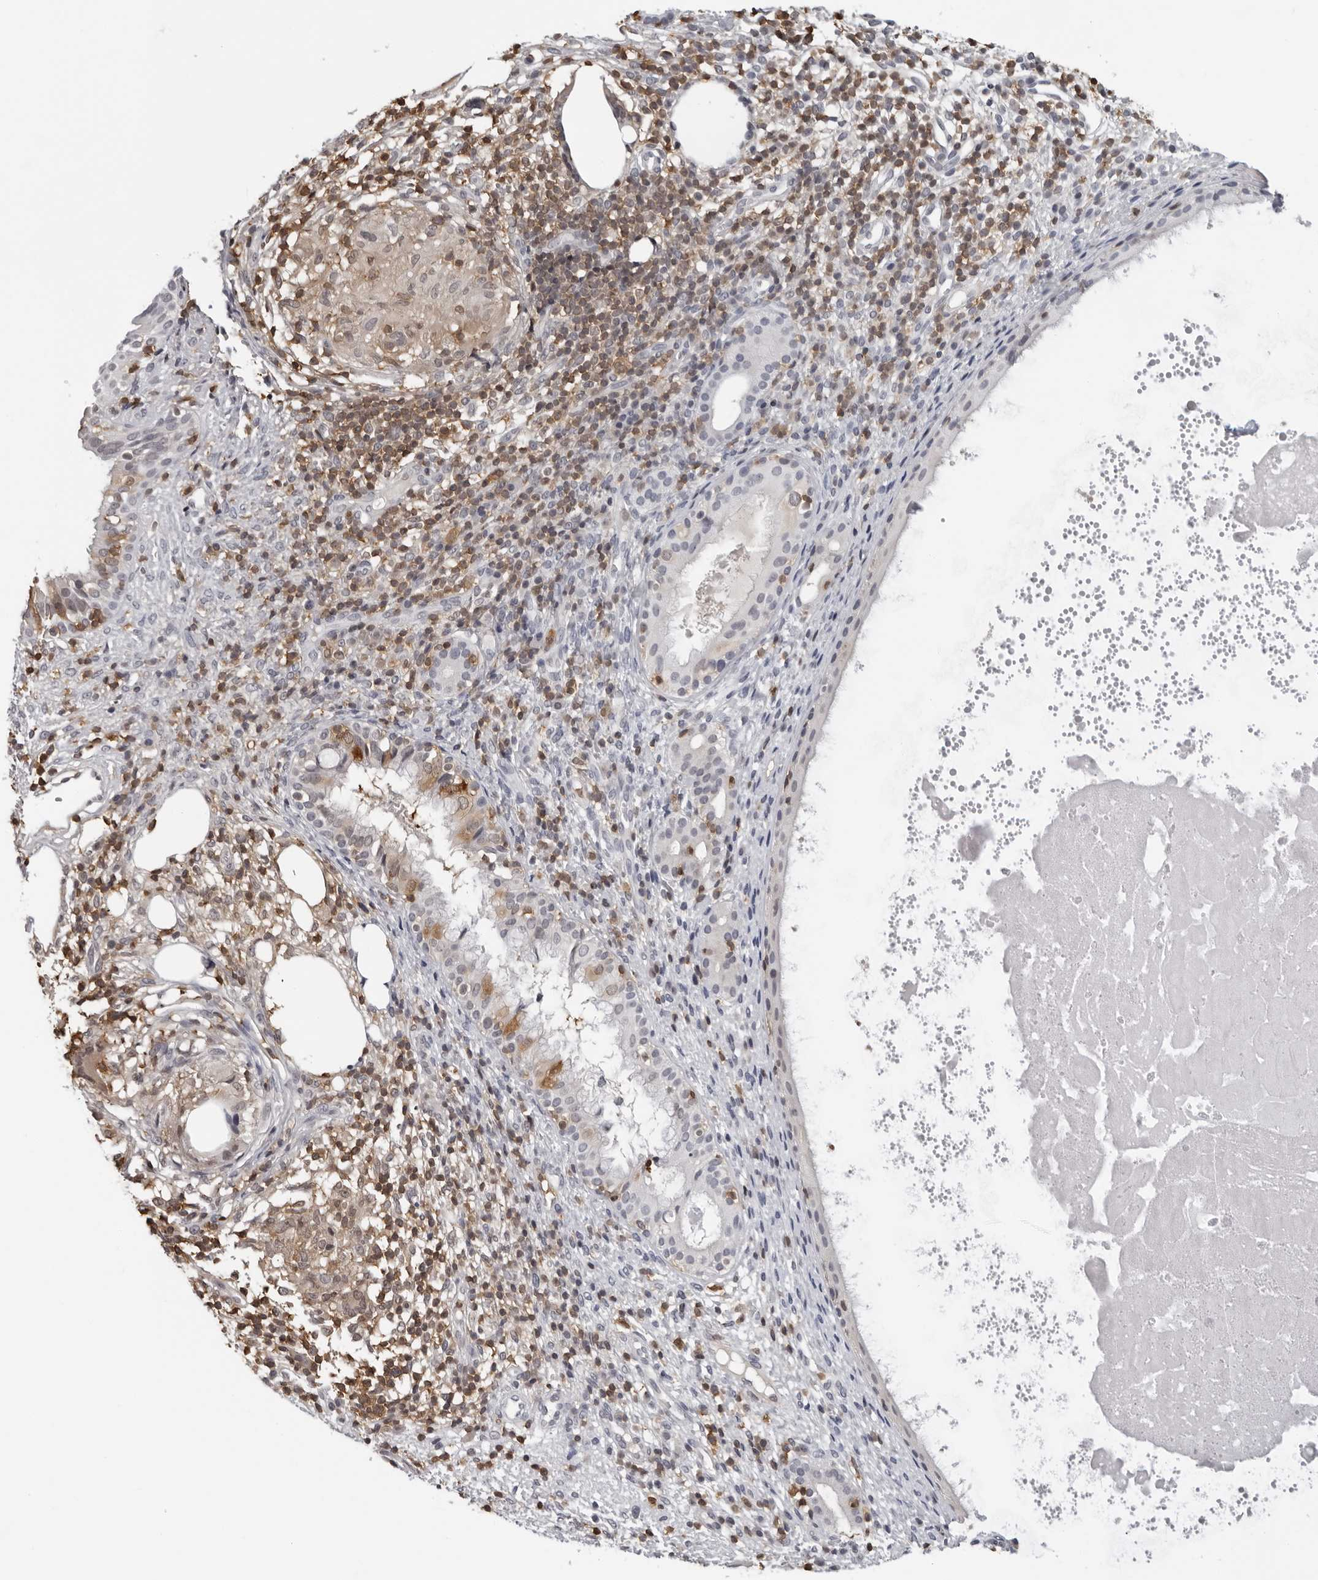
{"staining": {"intensity": "moderate", "quantity": "25%-75%", "location": "cytoplasmic/membranous"}, "tissue": "nasopharynx", "cell_type": "Respiratory epithelial cells", "image_type": "normal", "snomed": [{"axis": "morphology", "description": "Normal tissue, NOS"}, {"axis": "topography", "description": "Nasopharynx"}], "caption": "This photomicrograph displays IHC staining of unremarkable nasopharynx, with medium moderate cytoplasmic/membranous staining in approximately 25%-75% of respiratory epithelial cells.", "gene": "HSPH1", "patient": {"sex": "male", "age": 22}}